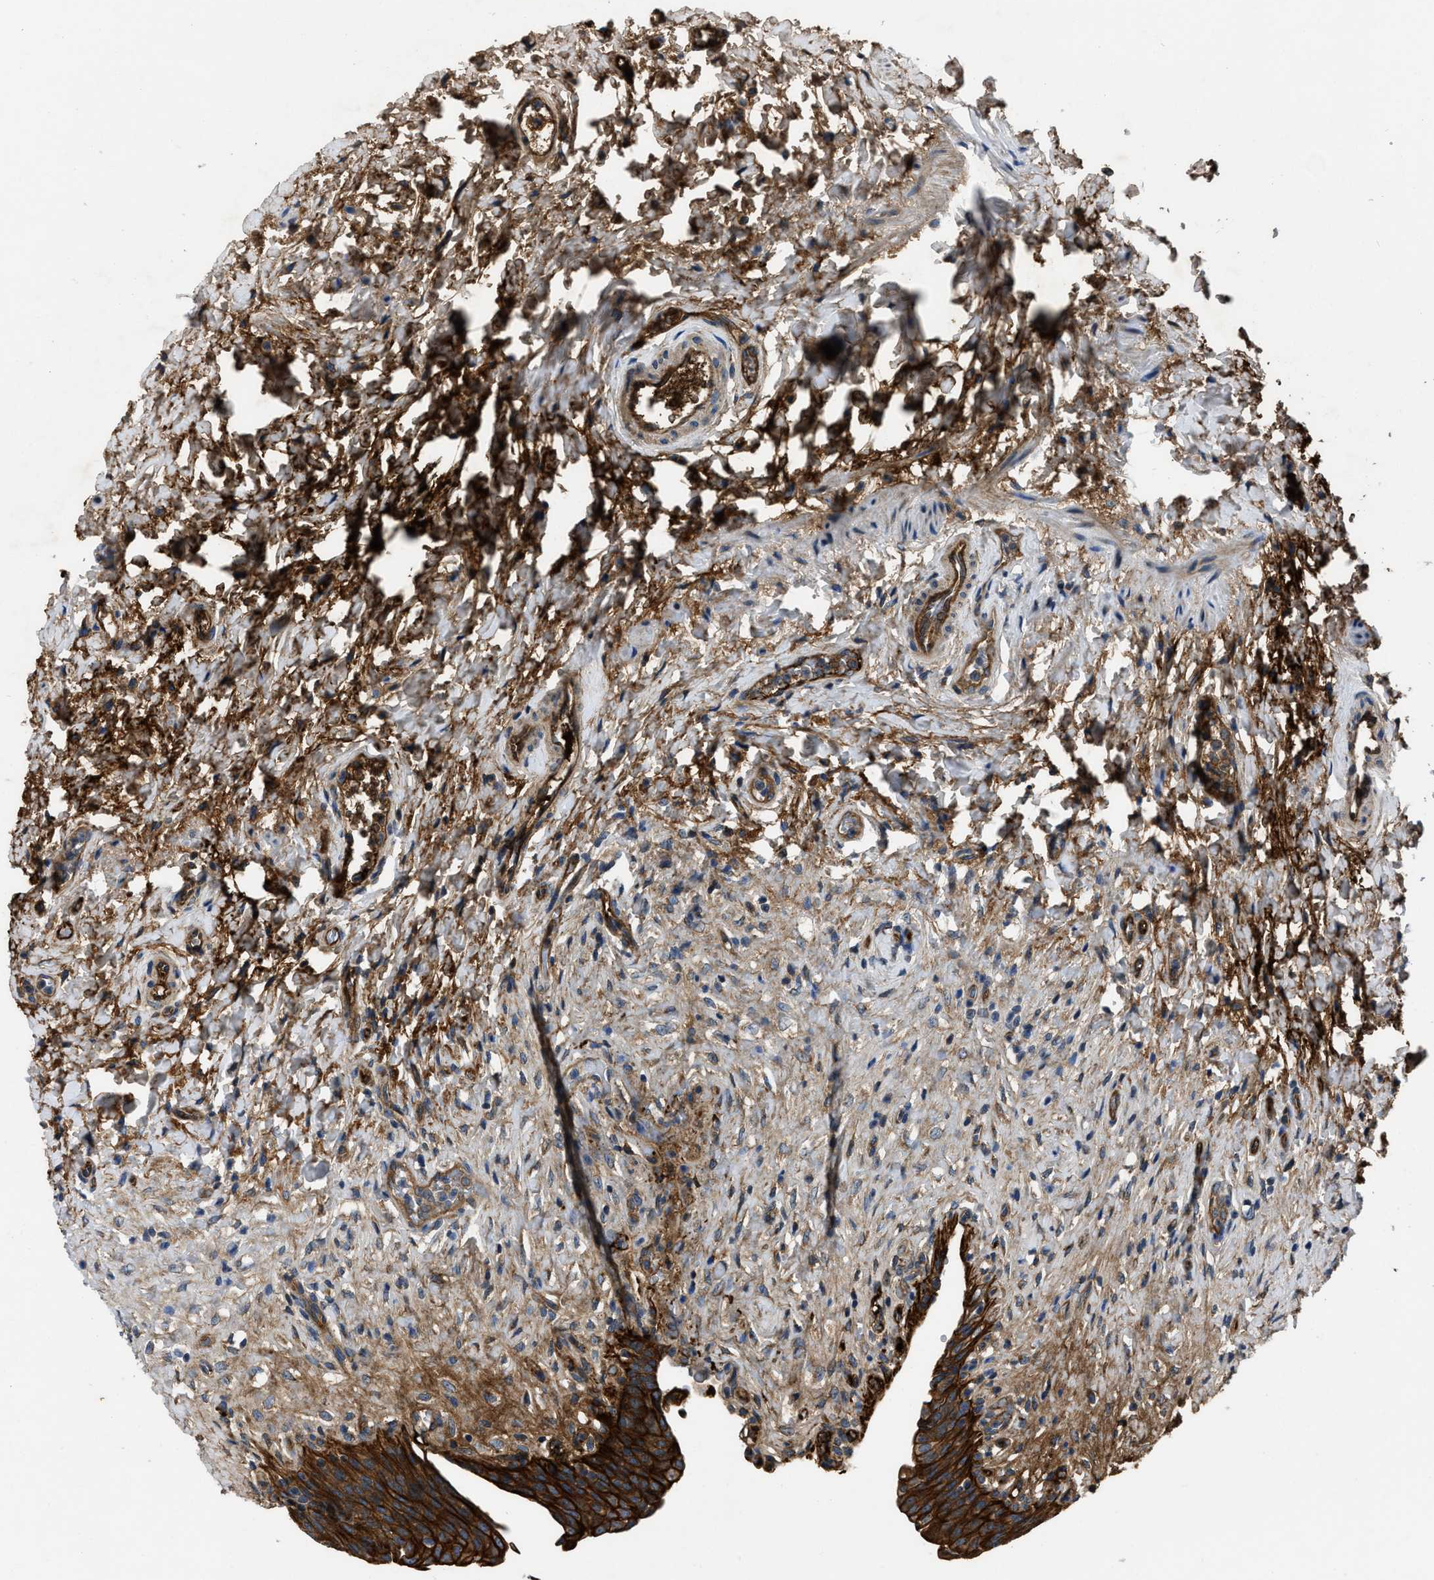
{"staining": {"intensity": "strong", "quantity": ">75%", "location": "cytoplasmic/membranous"}, "tissue": "urinary bladder", "cell_type": "Urothelial cells", "image_type": "normal", "snomed": [{"axis": "morphology", "description": "Urothelial carcinoma, High grade"}, {"axis": "topography", "description": "Urinary bladder"}], "caption": "Protein staining by IHC displays strong cytoplasmic/membranous positivity in about >75% of urothelial cells in unremarkable urinary bladder.", "gene": "ERC1", "patient": {"sex": "male", "age": 46}}